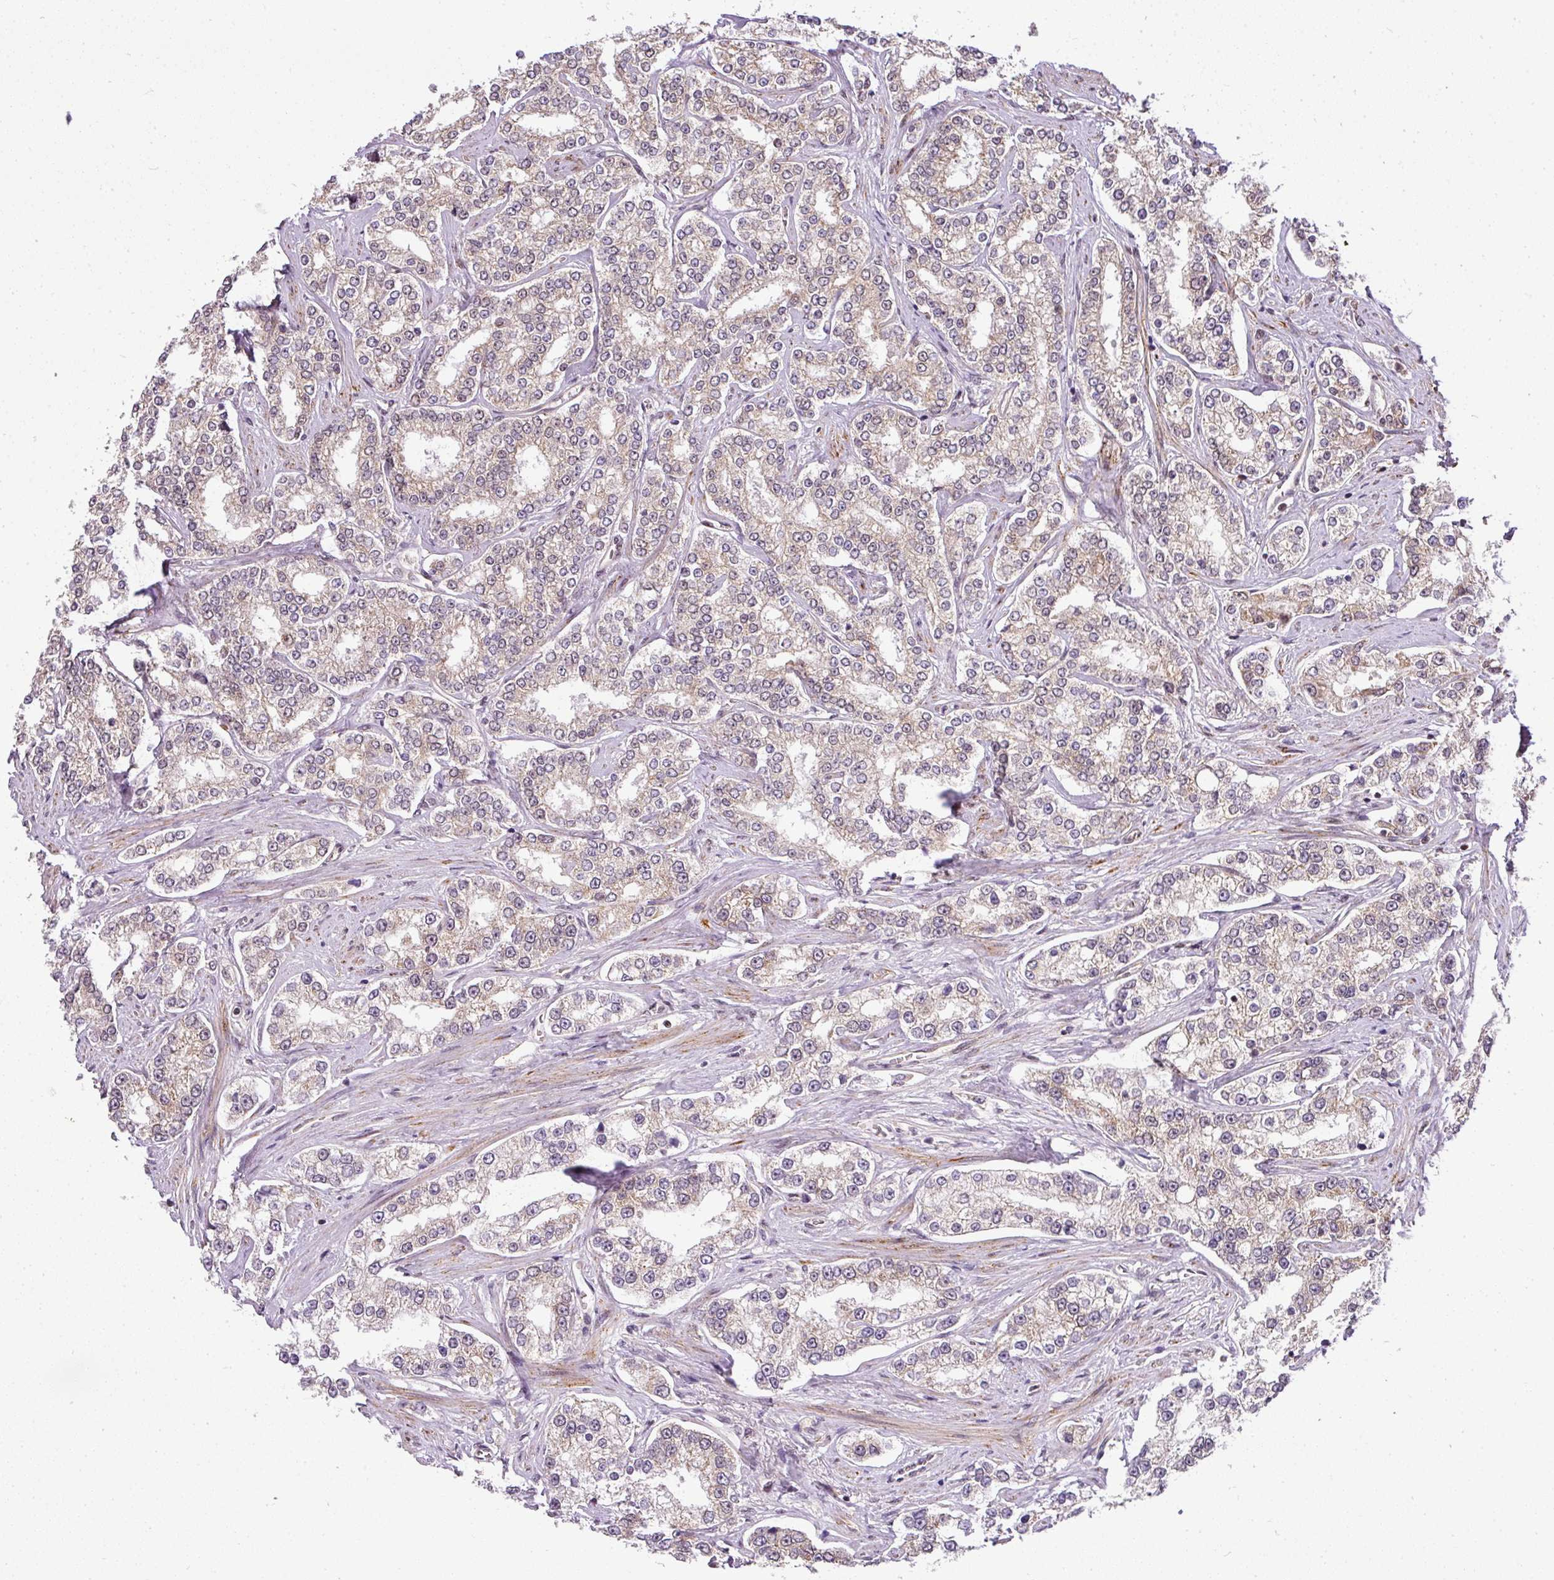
{"staining": {"intensity": "weak", "quantity": "25%-75%", "location": "cytoplasmic/membranous"}, "tissue": "prostate cancer", "cell_type": "Tumor cells", "image_type": "cancer", "snomed": [{"axis": "morphology", "description": "Normal tissue, NOS"}, {"axis": "morphology", "description": "Adenocarcinoma, High grade"}, {"axis": "topography", "description": "Prostate"}], "caption": "Protein expression analysis of high-grade adenocarcinoma (prostate) demonstrates weak cytoplasmic/membranous positivity in about 25%-75% of tumor cells.", "gene": "C1orf226", "patient": {"sex": "male", "age": 83}}